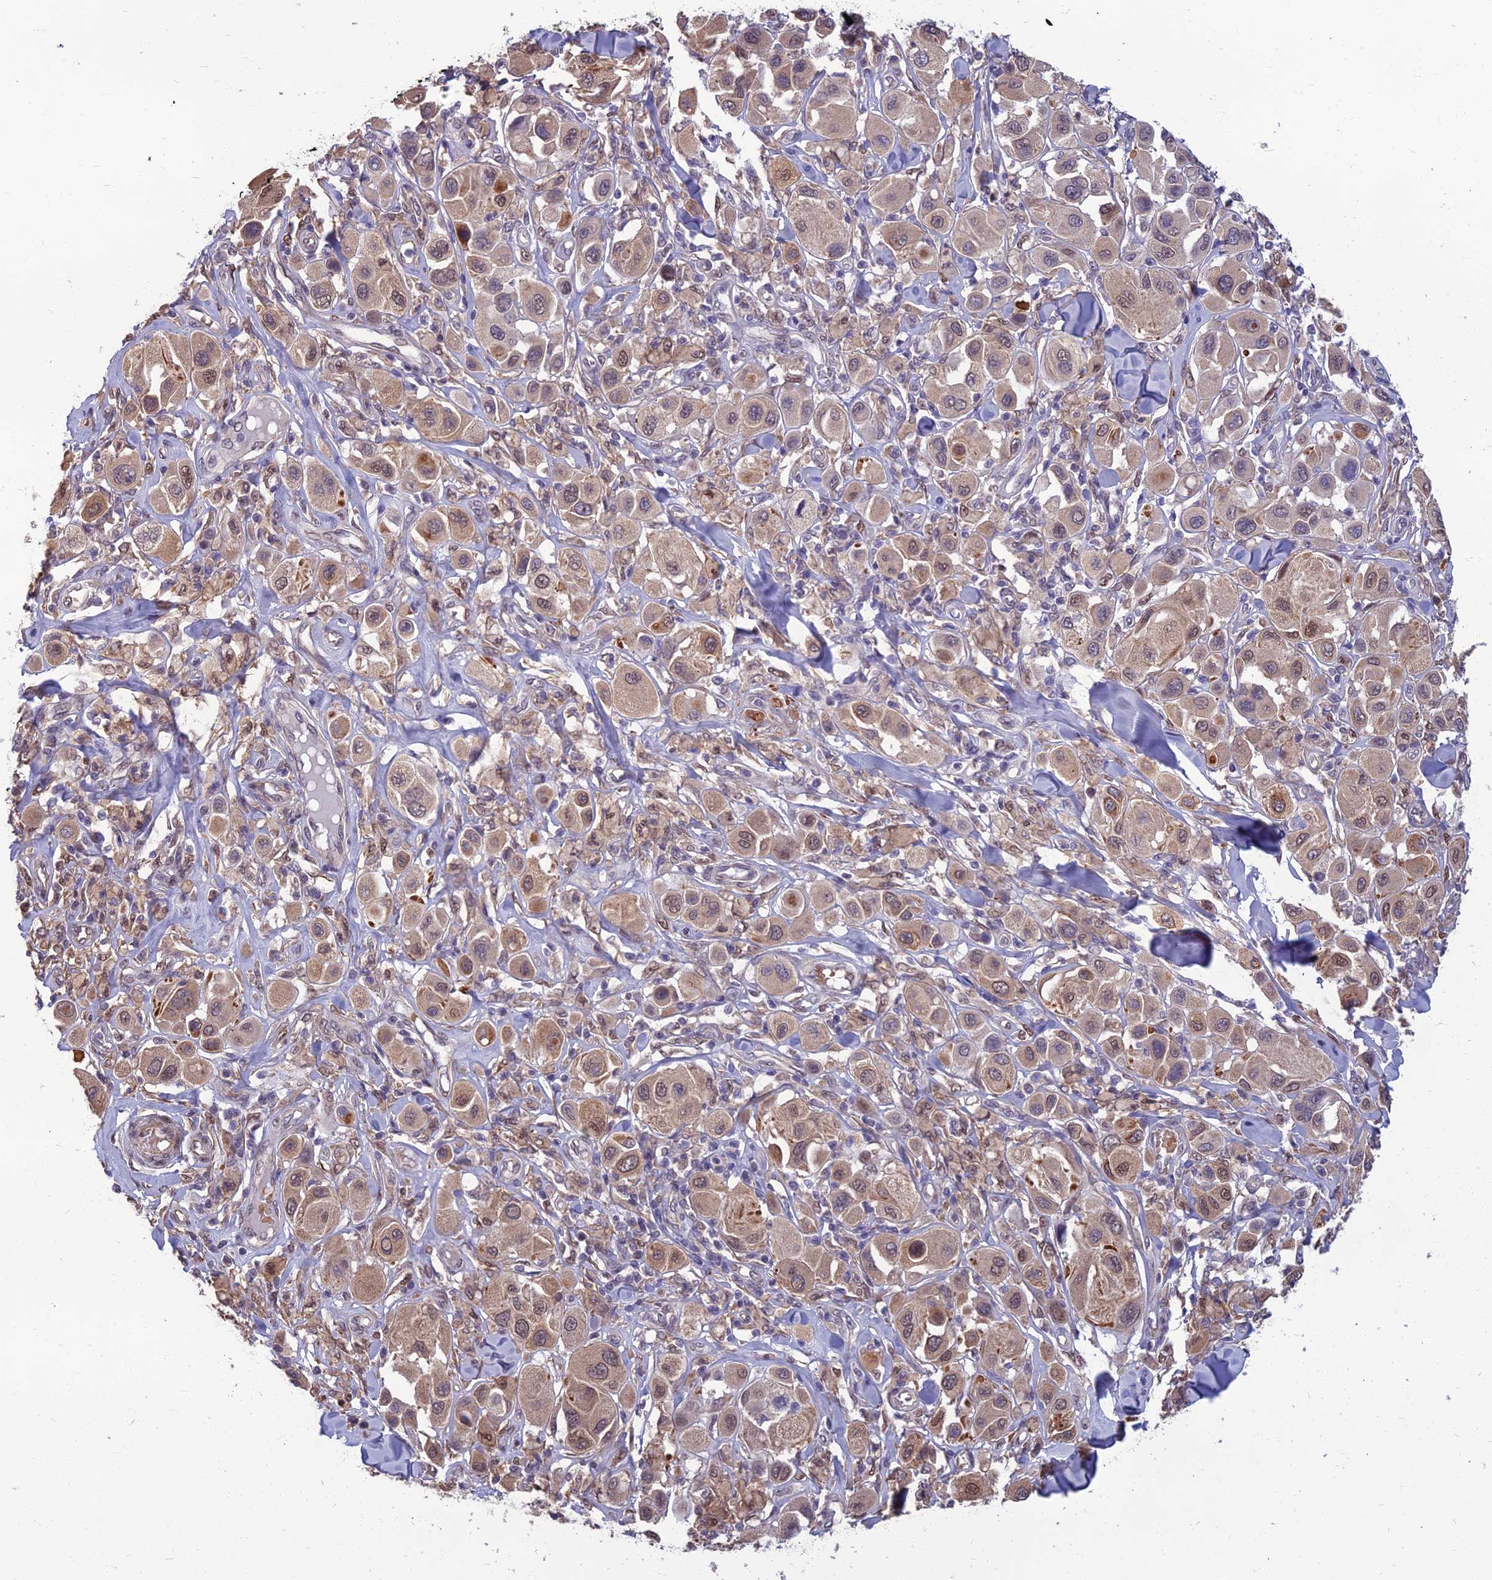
{"staining": {"intensity": "moderate", "quantity": ">75%", "location": "cytoplasmic/membranous,nuclear"}, "tissue": "melanoma", "cell_type": "Tumor cells", "image_type": "cancer", "snomed": [{"axis": "morphology", "description": "Malignant melanoma, Metastatic site"}, {"axis": "topography", "description": "Skin"}], "caption": "A medium amount of moderate cytoplasmic/membranous and nuclear positivity is identified in approximately >75% of tumor cells in melanoma tissue.", "gene": "NR4A3", "patient": {"sex": "male", "age": 41}}